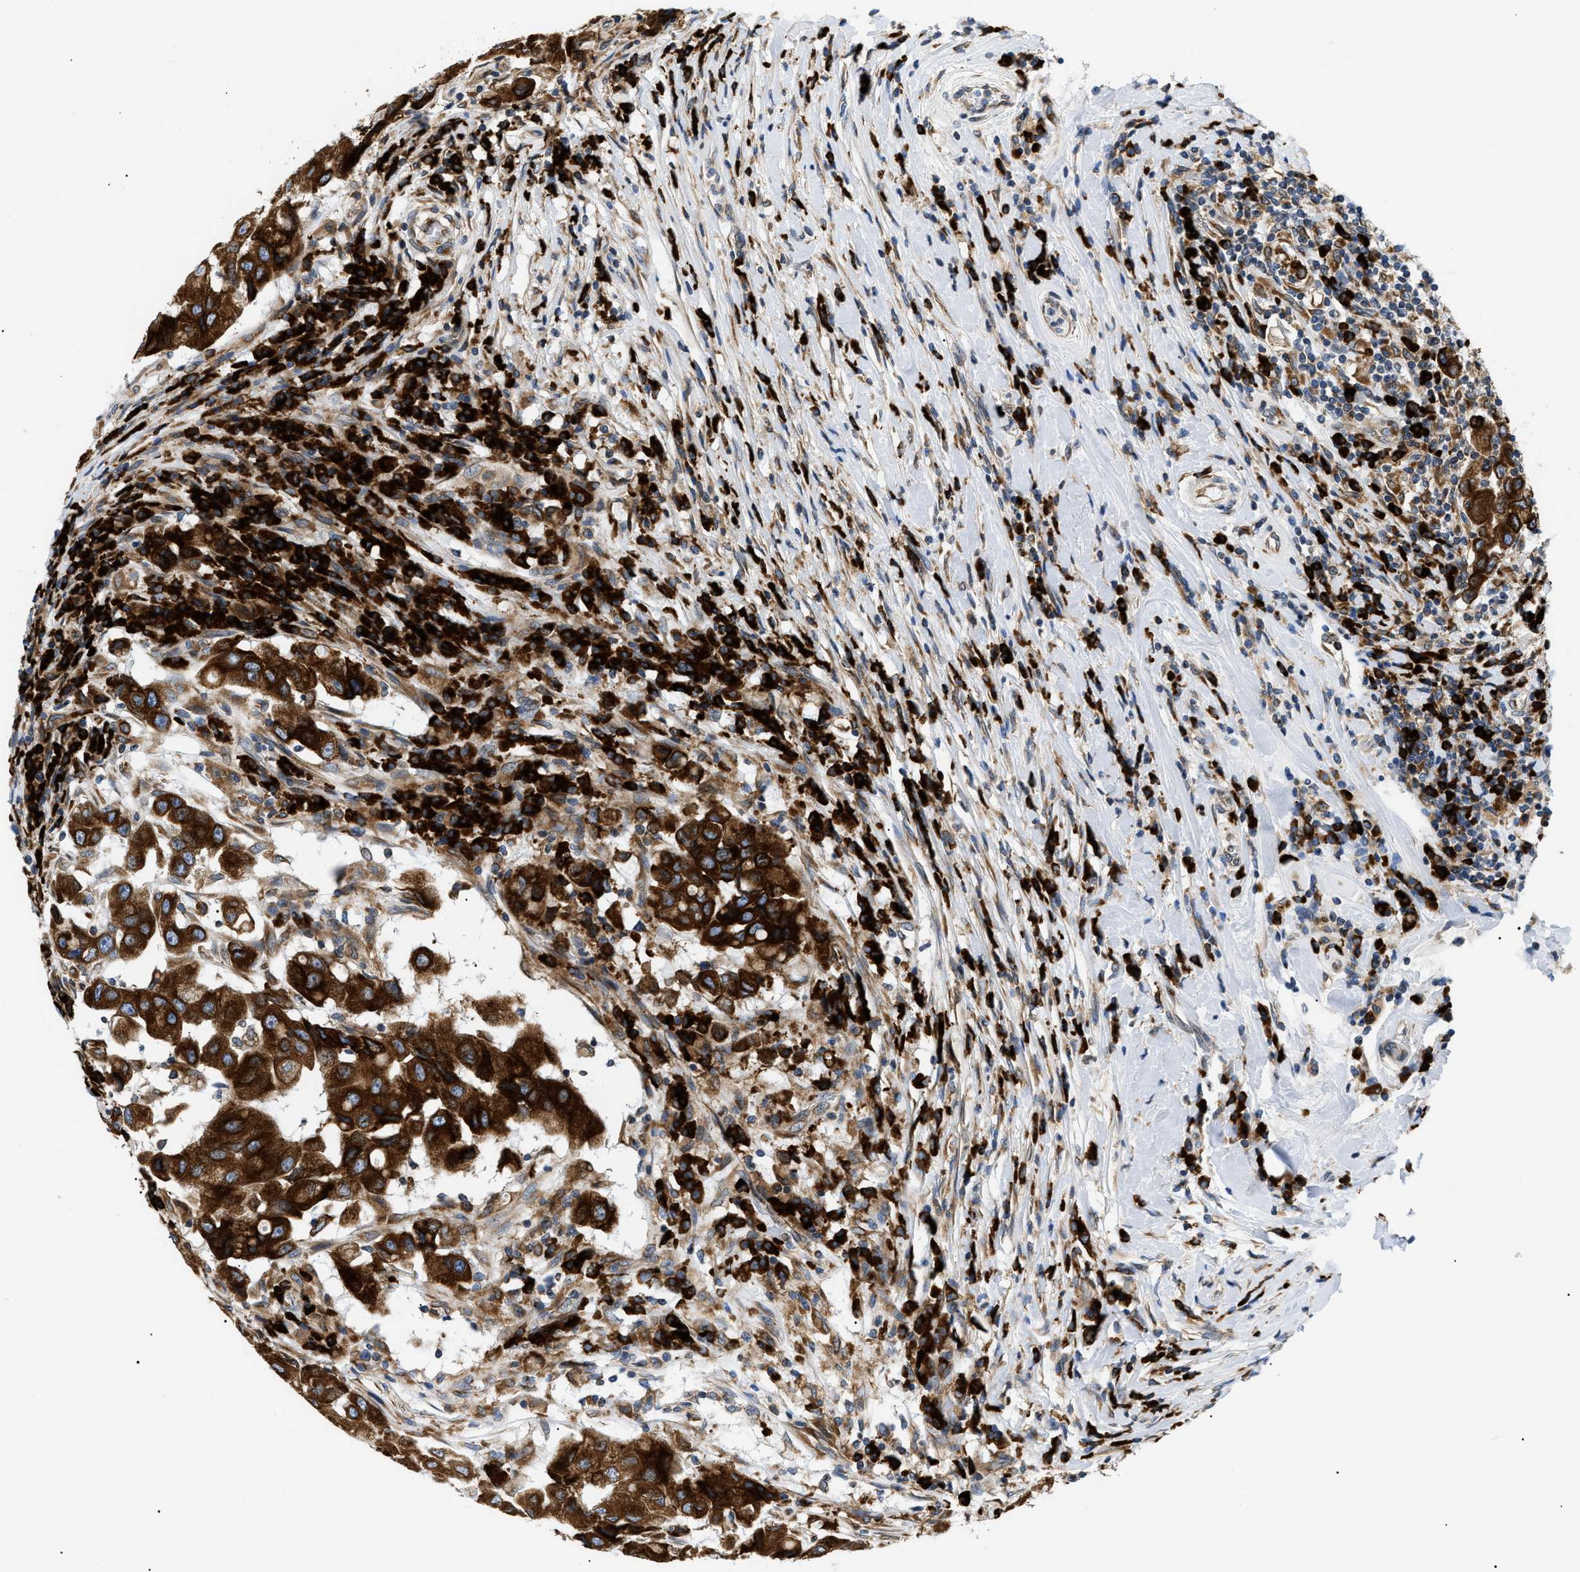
{"staining": {"intensity": "strong", "quantity": ">75%", "location": "cytoplasmic/membranous"}, "tissue": "breast cancer", "cell_type": "Tumor cells", "image_type": "cancer", "snomed": [{"axis": "morphology", "description": "Duct carcinoma"}, {"axis": "topography", "description": "Breast"}], "caption": "This is an image of immunohistochemistry (IHC) staining of breast cancer, which shows strong staining in the cytoplasmic/membranous of tumor cells.", "gene": "DERL1", "patient": {"sex": "female", "age": 27}}